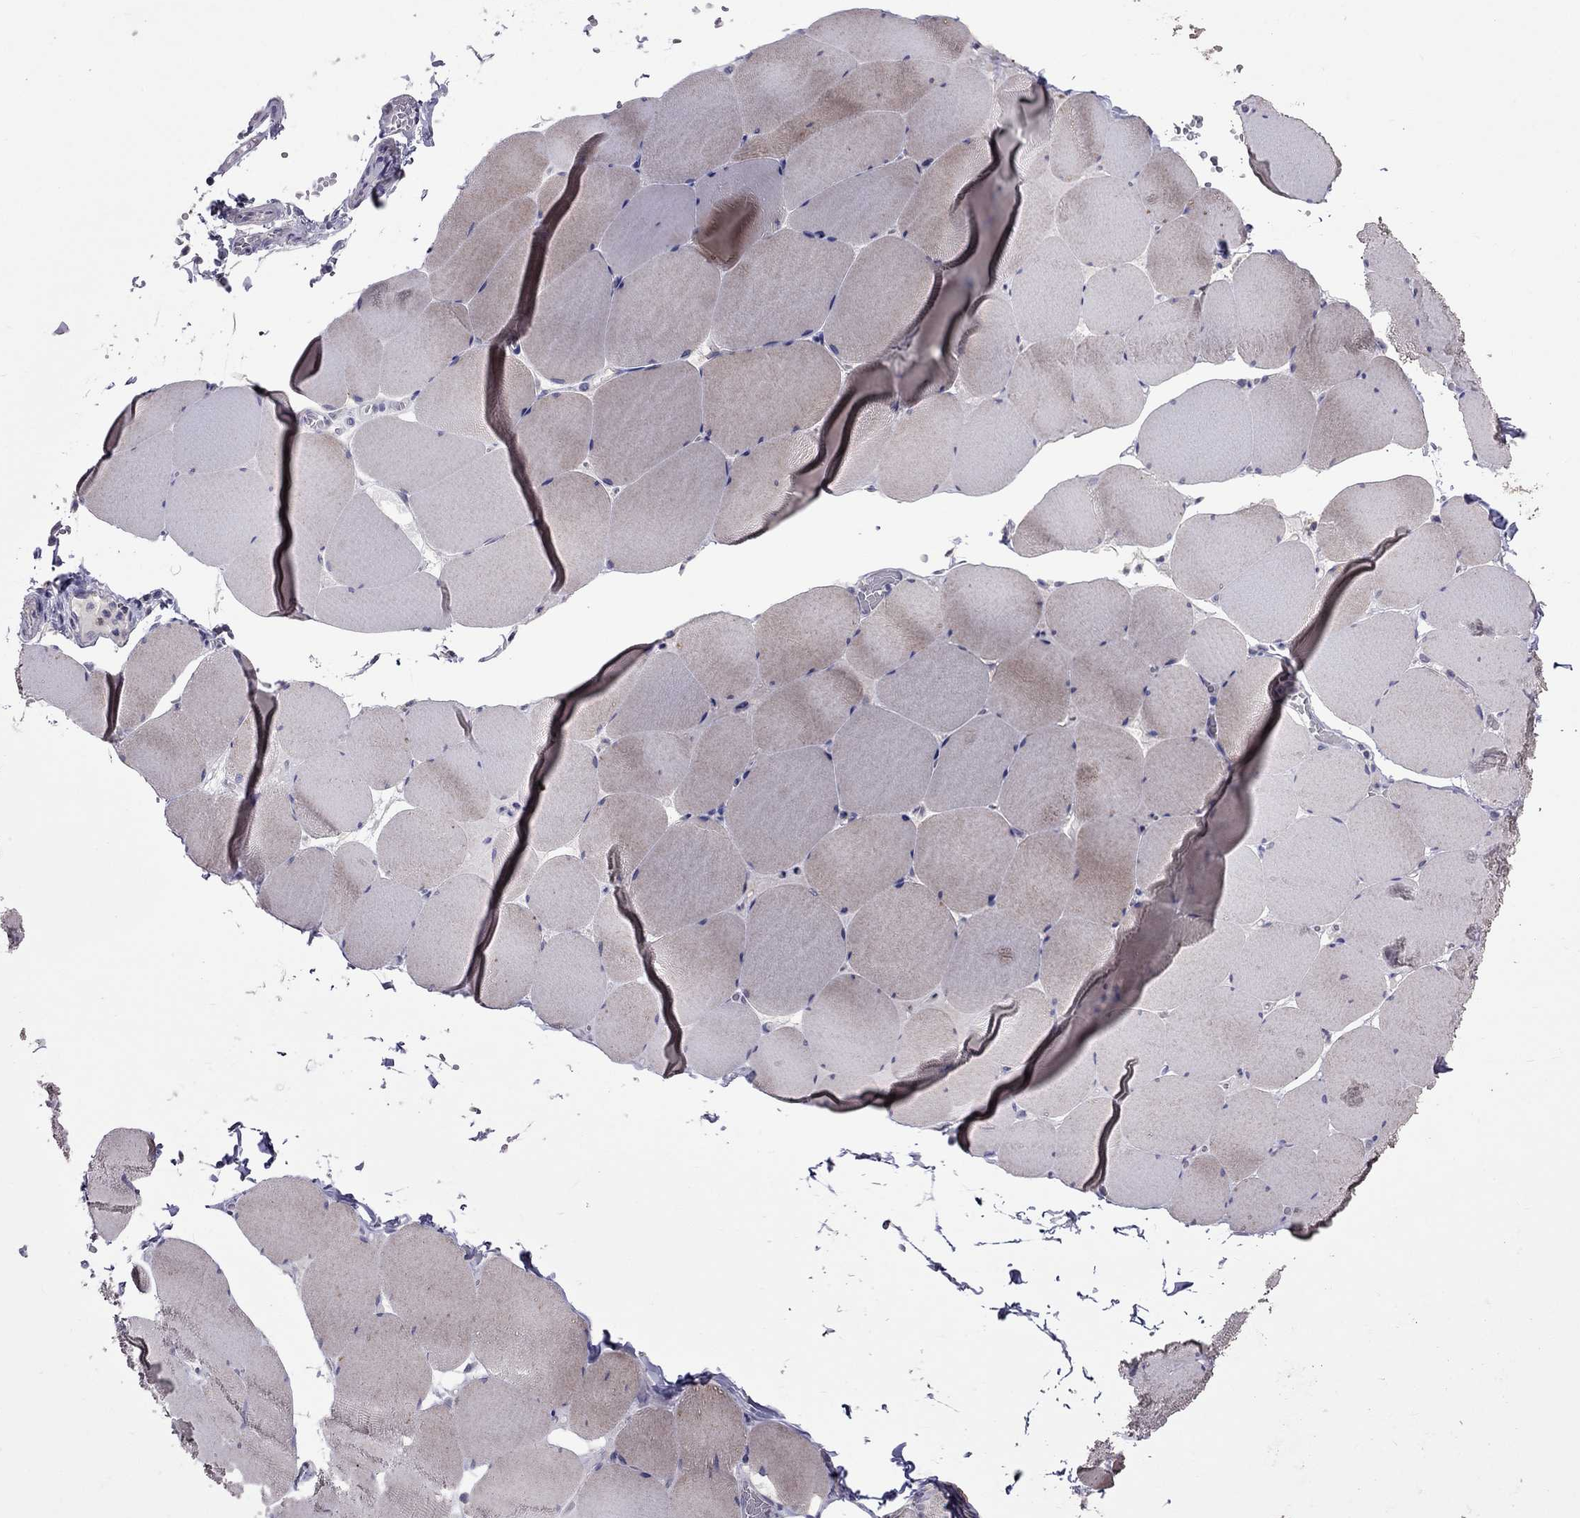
{"staining": {"intensity": "negative", "quantity": "none", "location": "none"}, "tissue": "skeletal muscle", "cell_type": "Myocytes", "image_type": "normal", "snomed": [{"axis": "morphology", "description": "Normal tissue, NOS"}, {"axis": "morphology", "description": "Malignant melanoma, Metastatic site"}, {"axis": "topography", "description": "Skeletal muscle"}], "caption": "An IHC histopathology image of benign skeletal muscle is shown. There is no staining in myocytes of skeletal muscle.", "gene": "AQP9", "patient": {"sex": "male", "age": 50}}